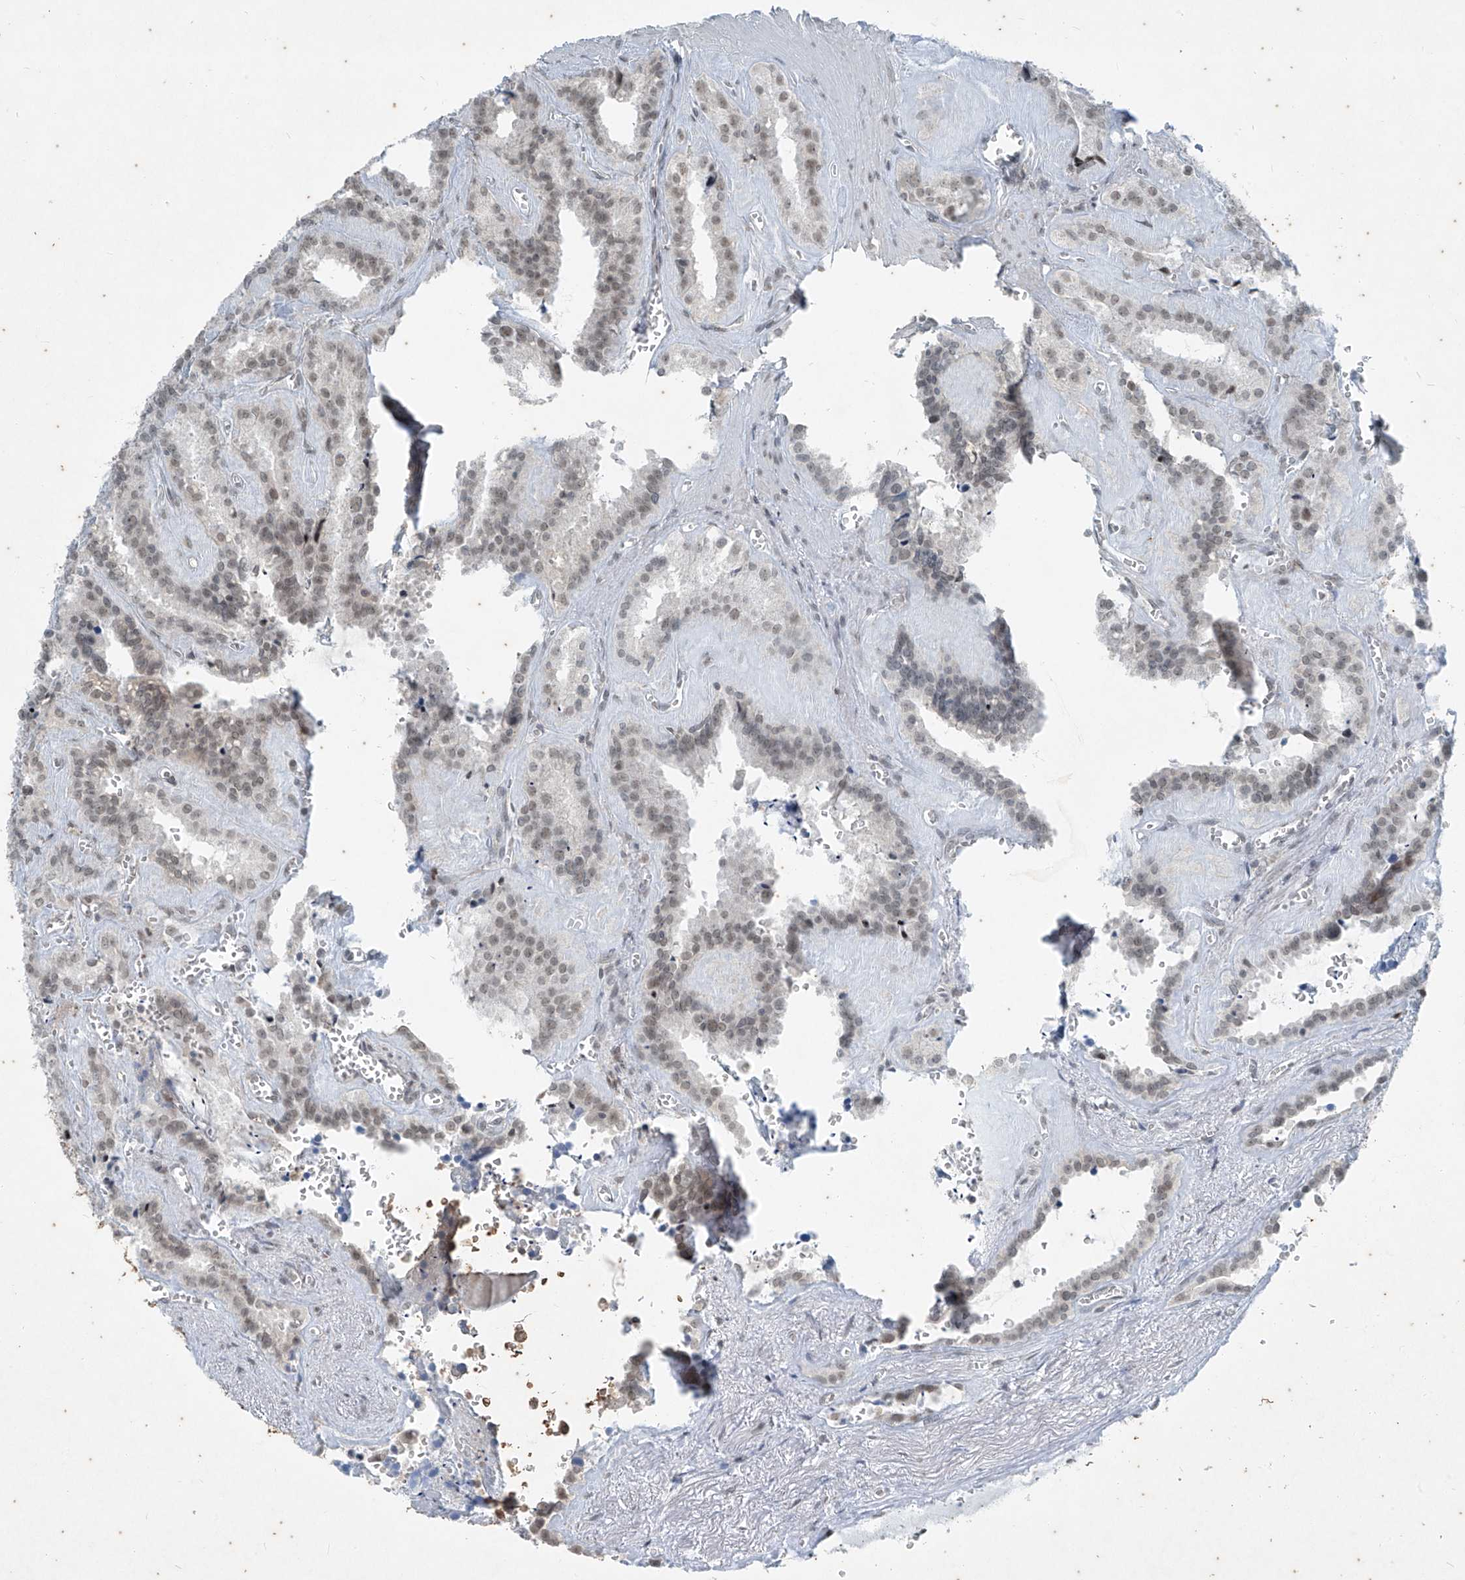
{"staining": {"intensity": "moderate", "quantity": "25%-75%", "location": "nuclear"}, "tissue": "seminal vesicle", "cell_type": "Glandular cells", "image_type": "normal", "snomed": [{"axis": "morphology", "description": "Normal tissue, NOS"}, {"axis": "topography", "description": "Prostate"}, {"axis": "topography", "description": "Seminal veicle"}], "caption": "About 25%-75% of glandular cells in benign seminal vesicle display moderate nuclear protein staining as visualized by brown immunohistochemical staining.", "gene": "ZNF354B", "patient": {"sex": "male", "age": 59}}